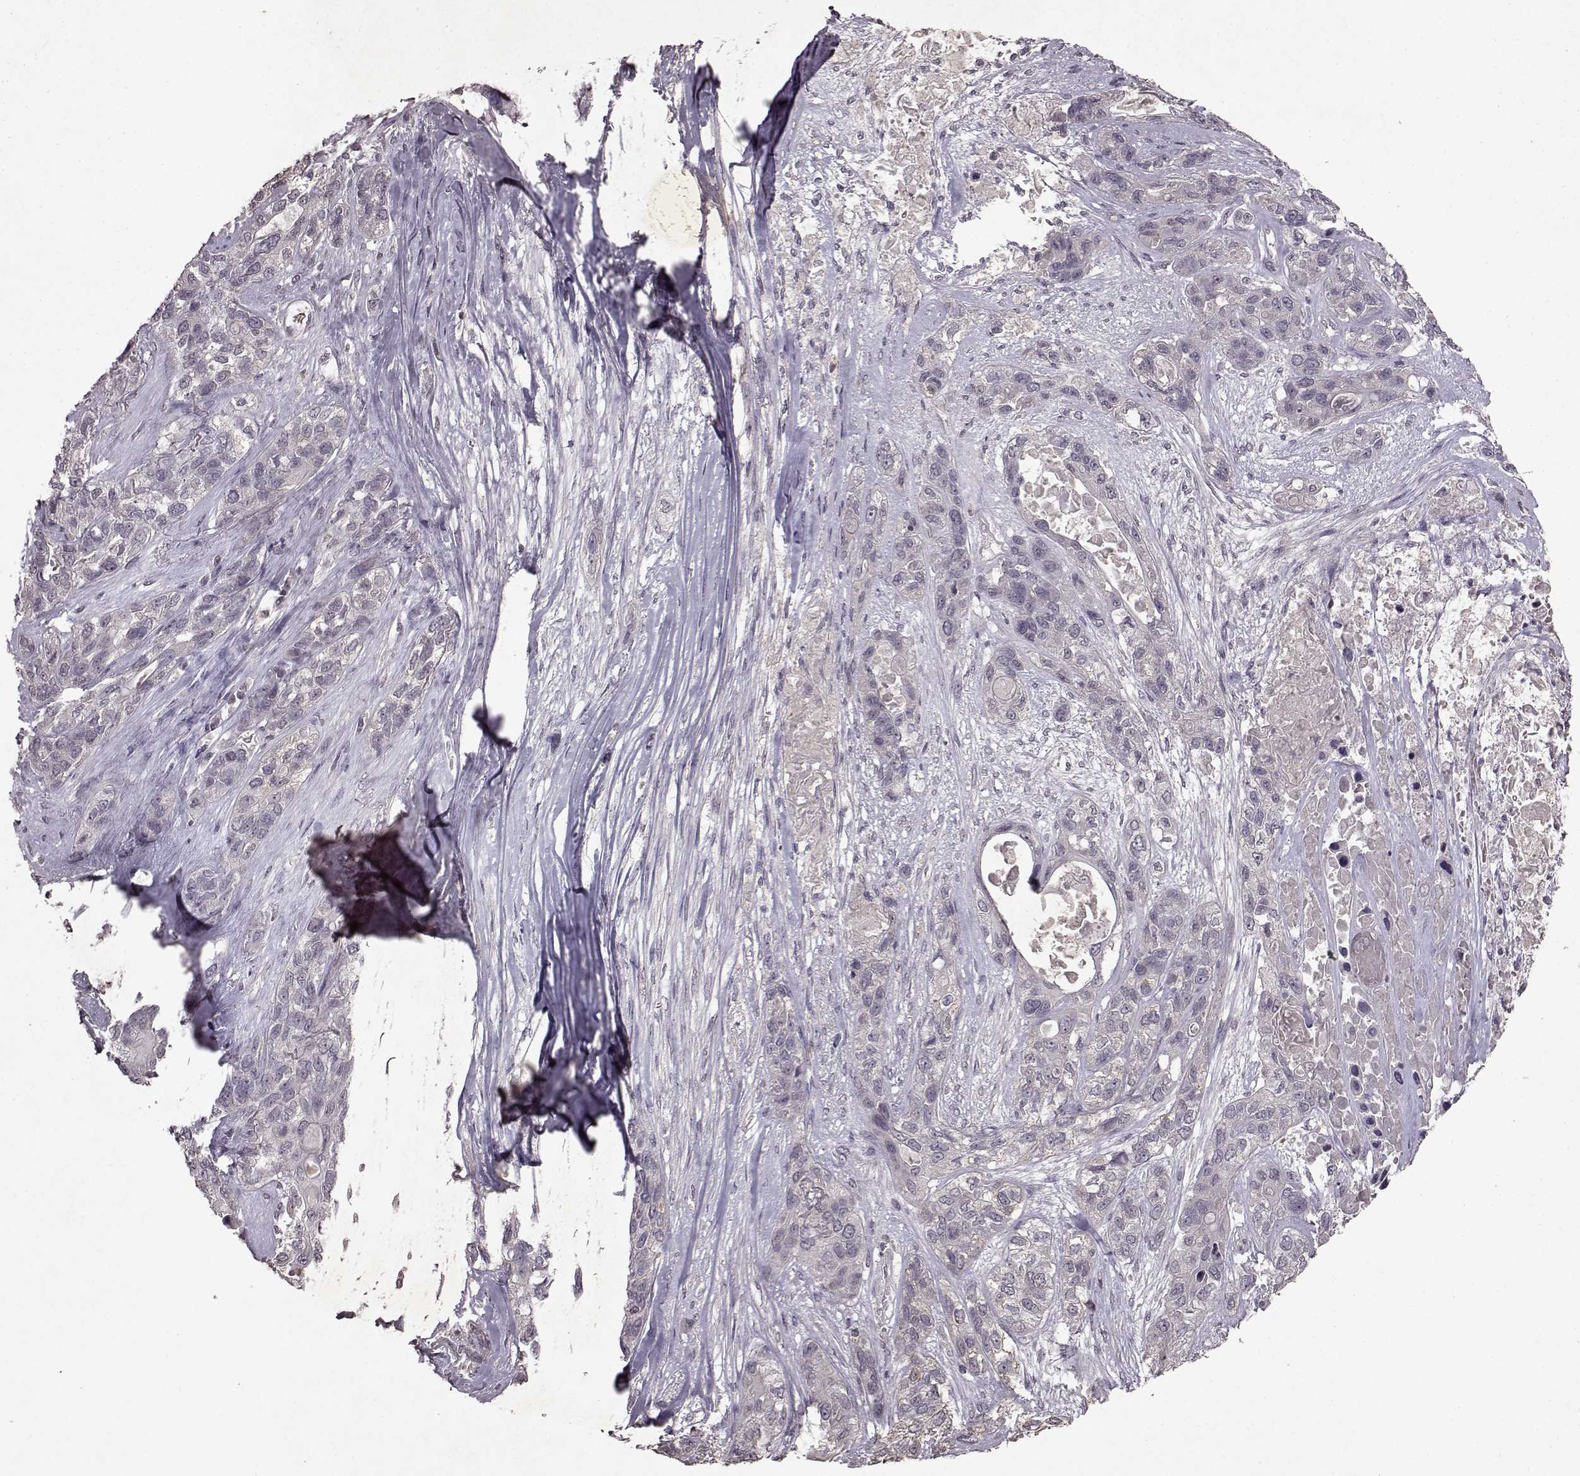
{"staining": {"intensity": "negative", "quantity": "none", "location": "none"}, "tissue": "lung cancer", "cell_type": "Tumor cells", "image_type": "cancer", "snomed": [{"axis": "morphology", "description": "Squamous cell carcinoma, NOS"}, {"axis": "topography", "description": "Lung"}], "caption": "The immunohistochemistry image has no significant staining in tumor cells of squamous cell carcinoma (lung) tissue.", "gene": "LHB", "patient": {"sex": "female", "age": 70}}